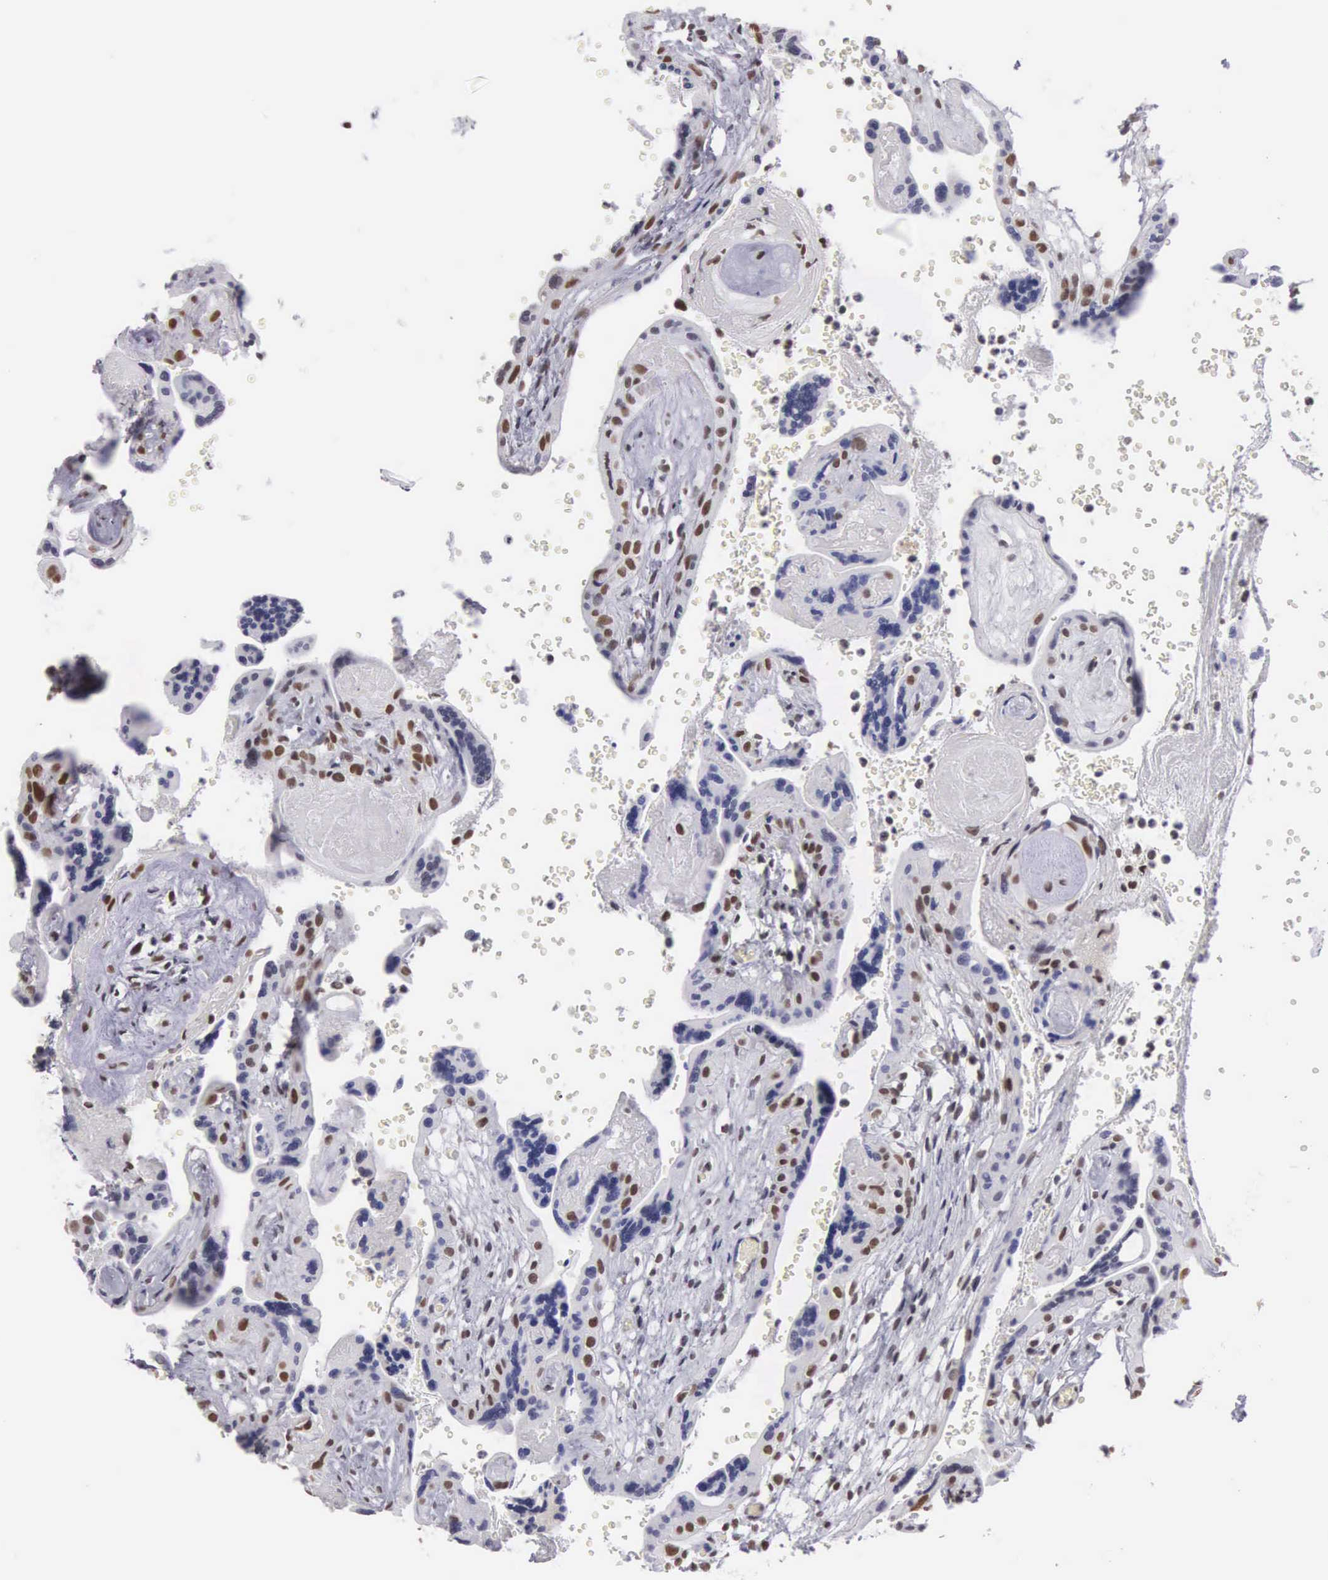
{"staining": {"intensity": "moderate", "quantity": "25%-75%", "location": "nuclear"}, "tissue": "placenta", "cell_type": "Decidual cells", "image_type": "normal", "snomed": [{"axis": "morphology", "description": "Normal tissue, NOS"}, {"axis": "topography", "description": "Placenta"}], "caption": "Immunohistochemical staining of benign placenta shows moderate nuclear protein expression in about 25%-75% of decidual cells.", "gene": "CSTF2", "patient": {"sex": "female", "age": 24}}